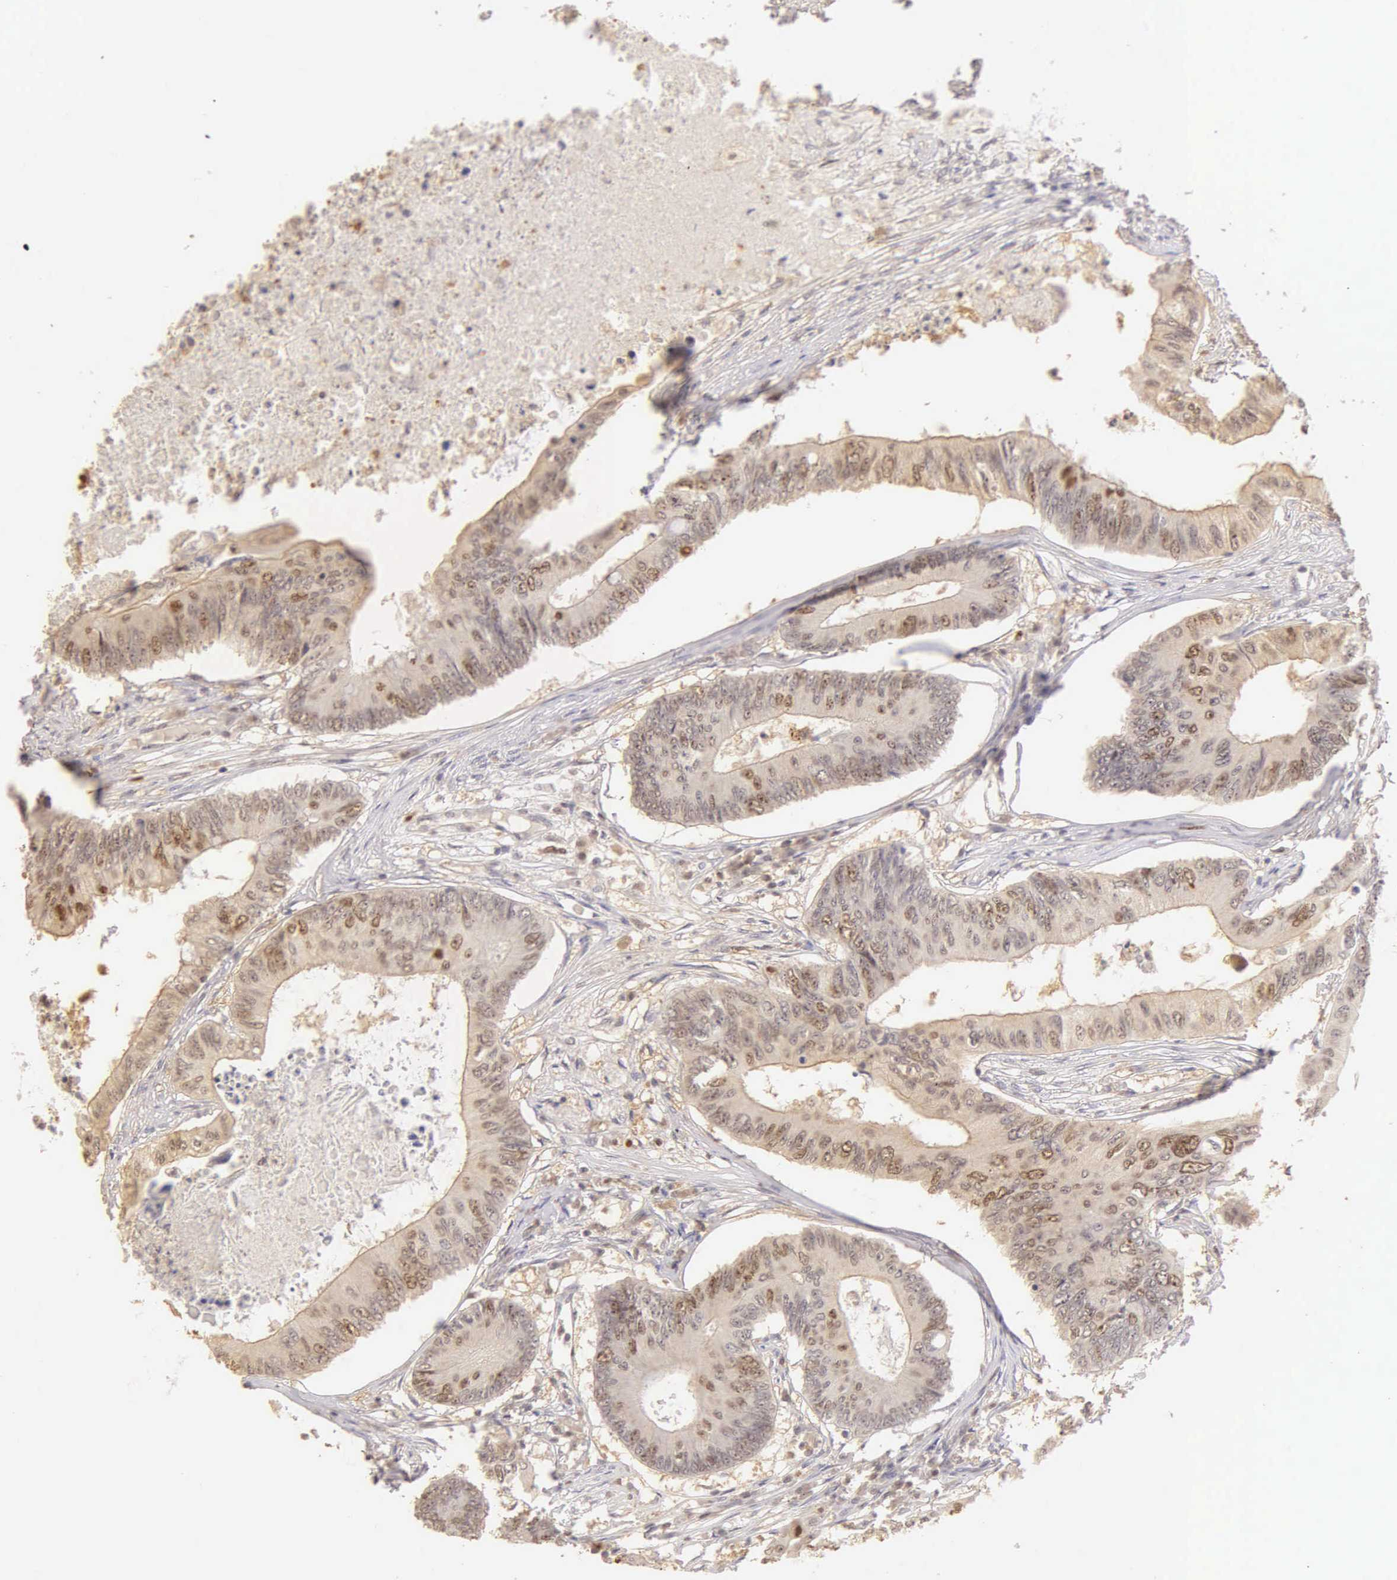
{"staining": {"intensity": "moderate", "quantity": "25%-75%", "location": "nuclear"}, "tissue": "colorectal cancer", "cell_type": "Tumor cells", "image_type": "cancer", "snomed": [{"axis": "morphology", "description": "Adenocarcinoma, NOS"}, {"axis": "topography", "description": "Colon"}], "caption": "Immunohistochemistry histopathology image of neoplastic tissue: human colorectal cancer stained using IHC exhibits medium levels of moderate protein expression localized specifically in the nuclear of tumor cells, appearing as a nuclear brown color.", "gene": "MKI67", "patient": {"sex": "male", "age": 65}}